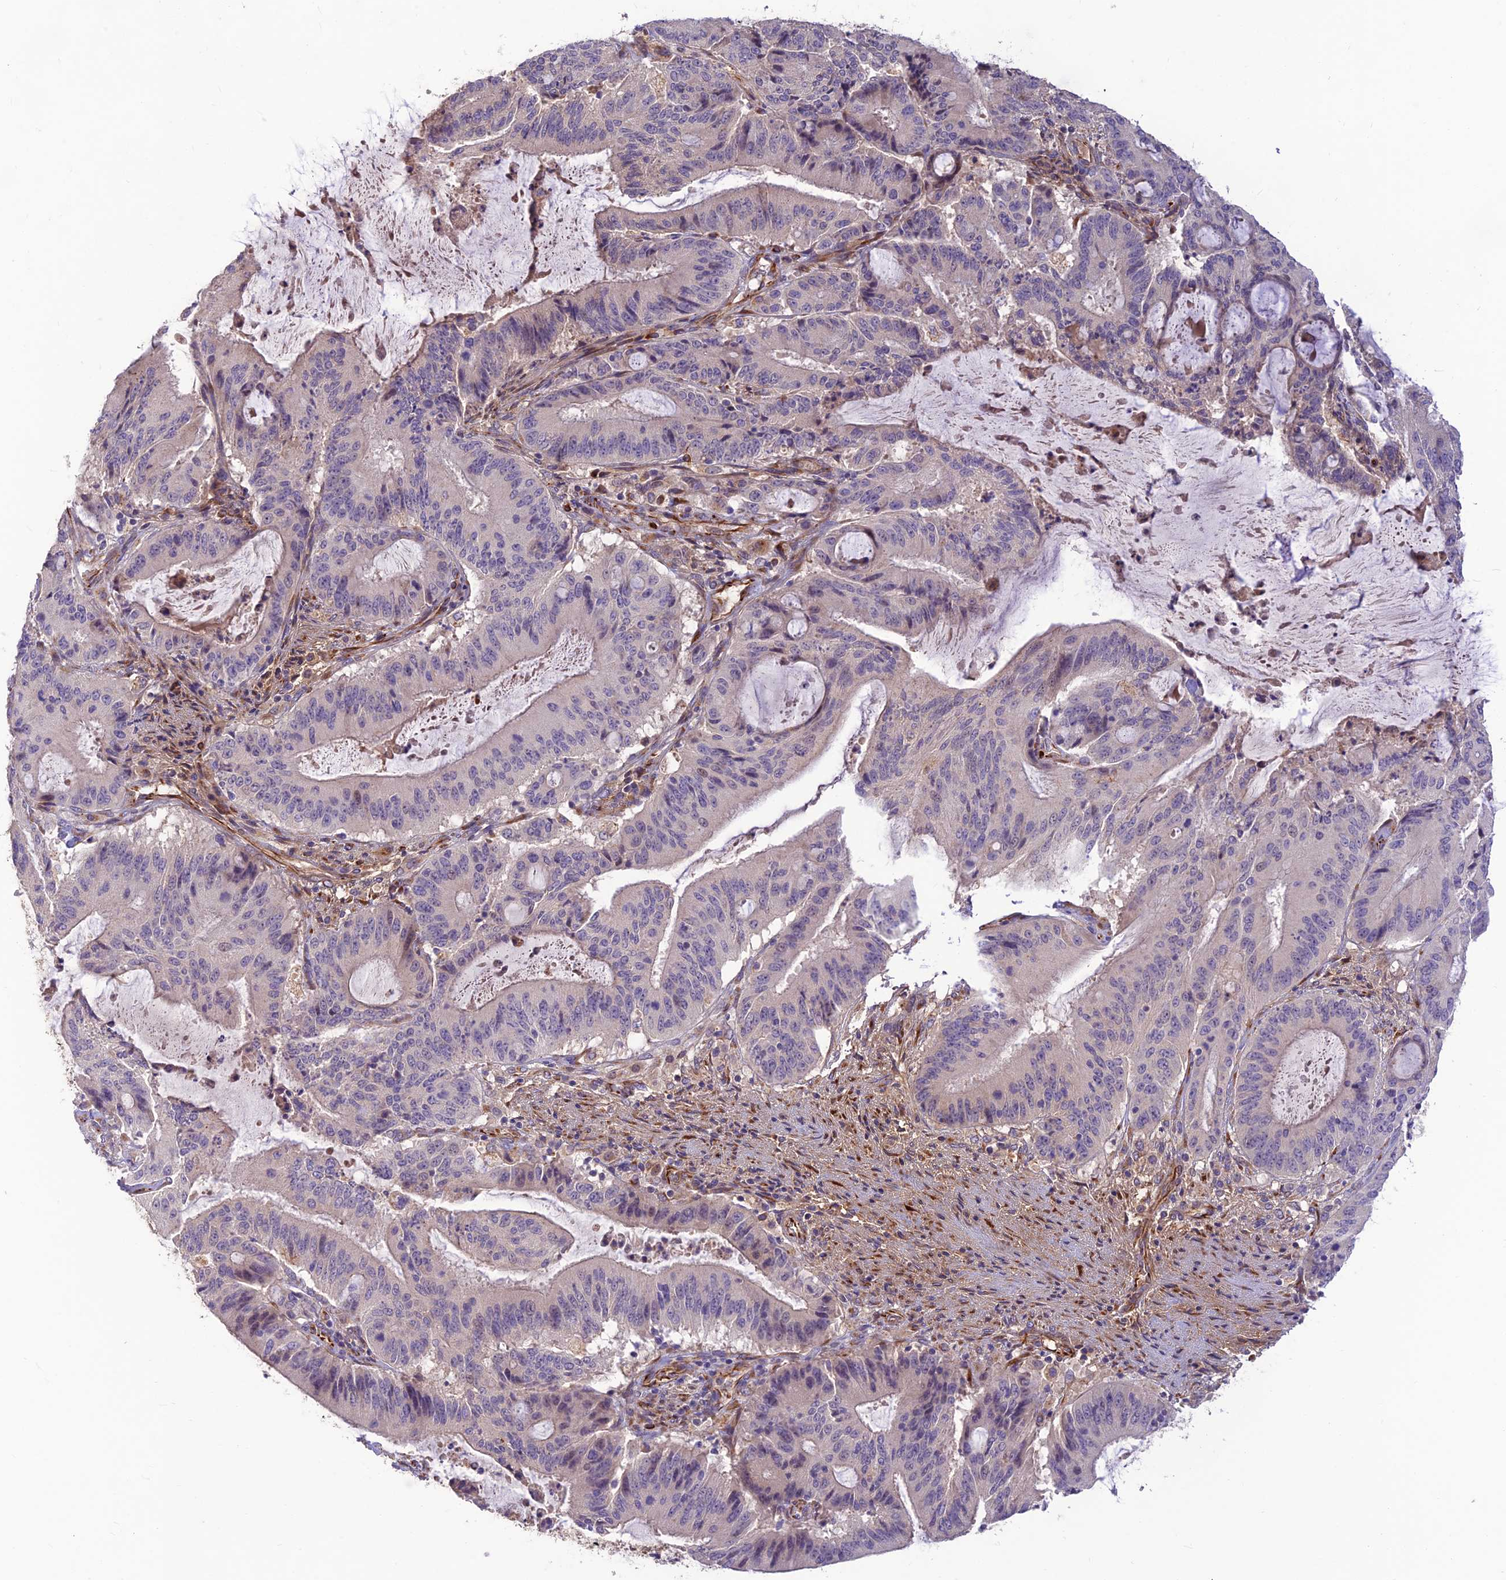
{"staining": {"intensity": "weak", "quantity": "<25%", "location": "nuclear"}, "tissue": "liver cancer", "cell_type": "Tumor cells", "image_type": "cancer", "snomed": [{"axis": "morphology", "description": "Normal tissue, NOS"}, {"axis": "morphology", "description": "Cholangiocarcinoma"}, {"axis": "topography", "description": "Liver"}, {"axis": "topography", "description": "Peripheral nerve tissue"}], "caption": "High magnification brightfield microscopy of cholangiocarcinoma (liver) stained with DAB (brown) and counterstained with hematoxylin (blue): tumor cells show no significant expression. (DAB IHC with hematoxylin counter stain).", "gene": "ST8SIA5", "patient": {"sex": "female", "age": 73}}